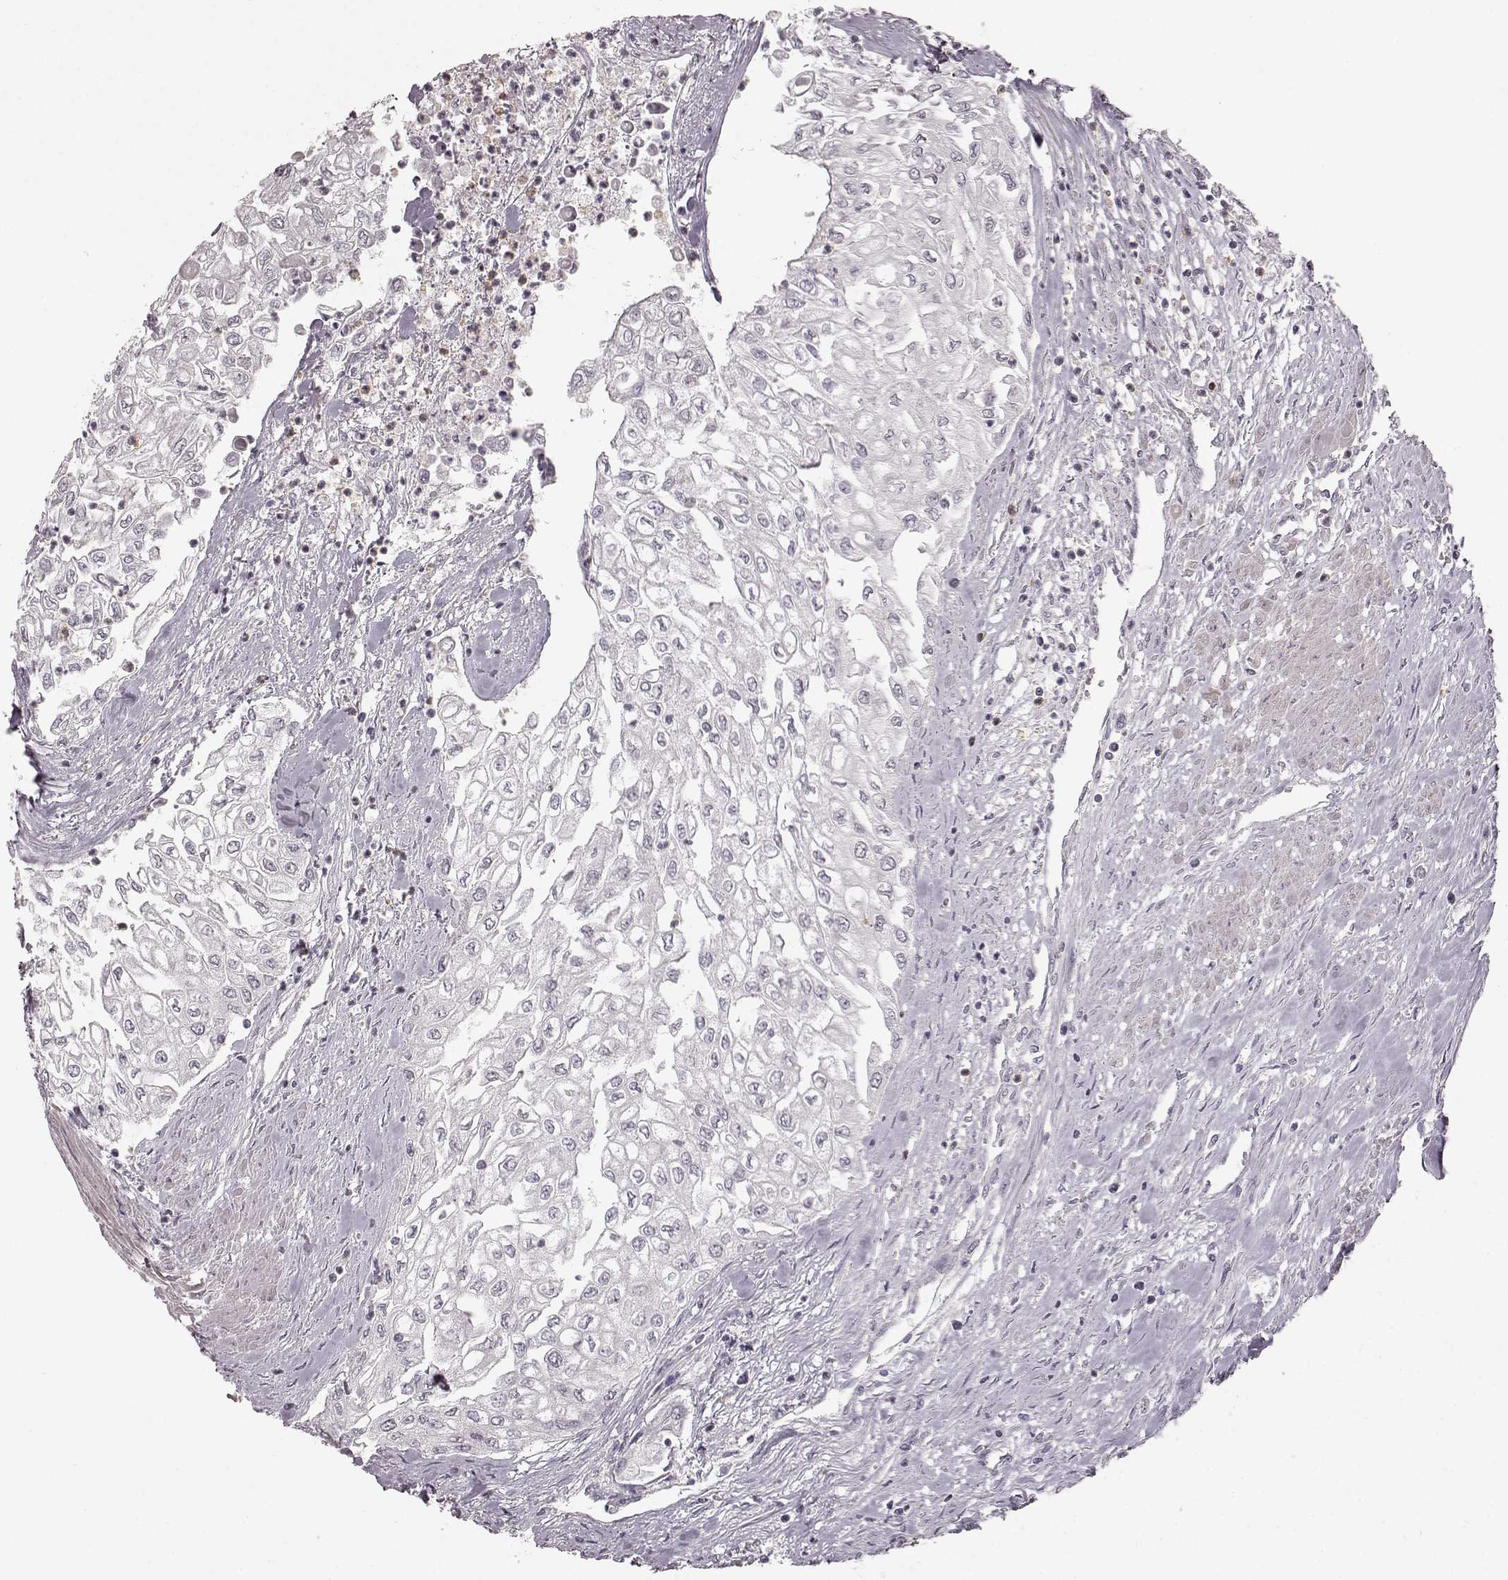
{"staining": {"intensity": "negative", "quantity": "none", "location": "none"}, "tissue": "urothelial cancer", "cell_type": "Tumor cells", "image_type": "cancer", "snomed": [{"axis": "morphology", "description": "Urothelial carcinoma, High grade"}, {"axis": "topography", "description": "Urinary bladder"}], "caption": "Immunohistochemical staining of human urothelial carcinoma (high-grade) exhibits no significant positivity in tumor cells.", "gene": "CHIT1", "patient": {"sex": "male", "age": 62}}